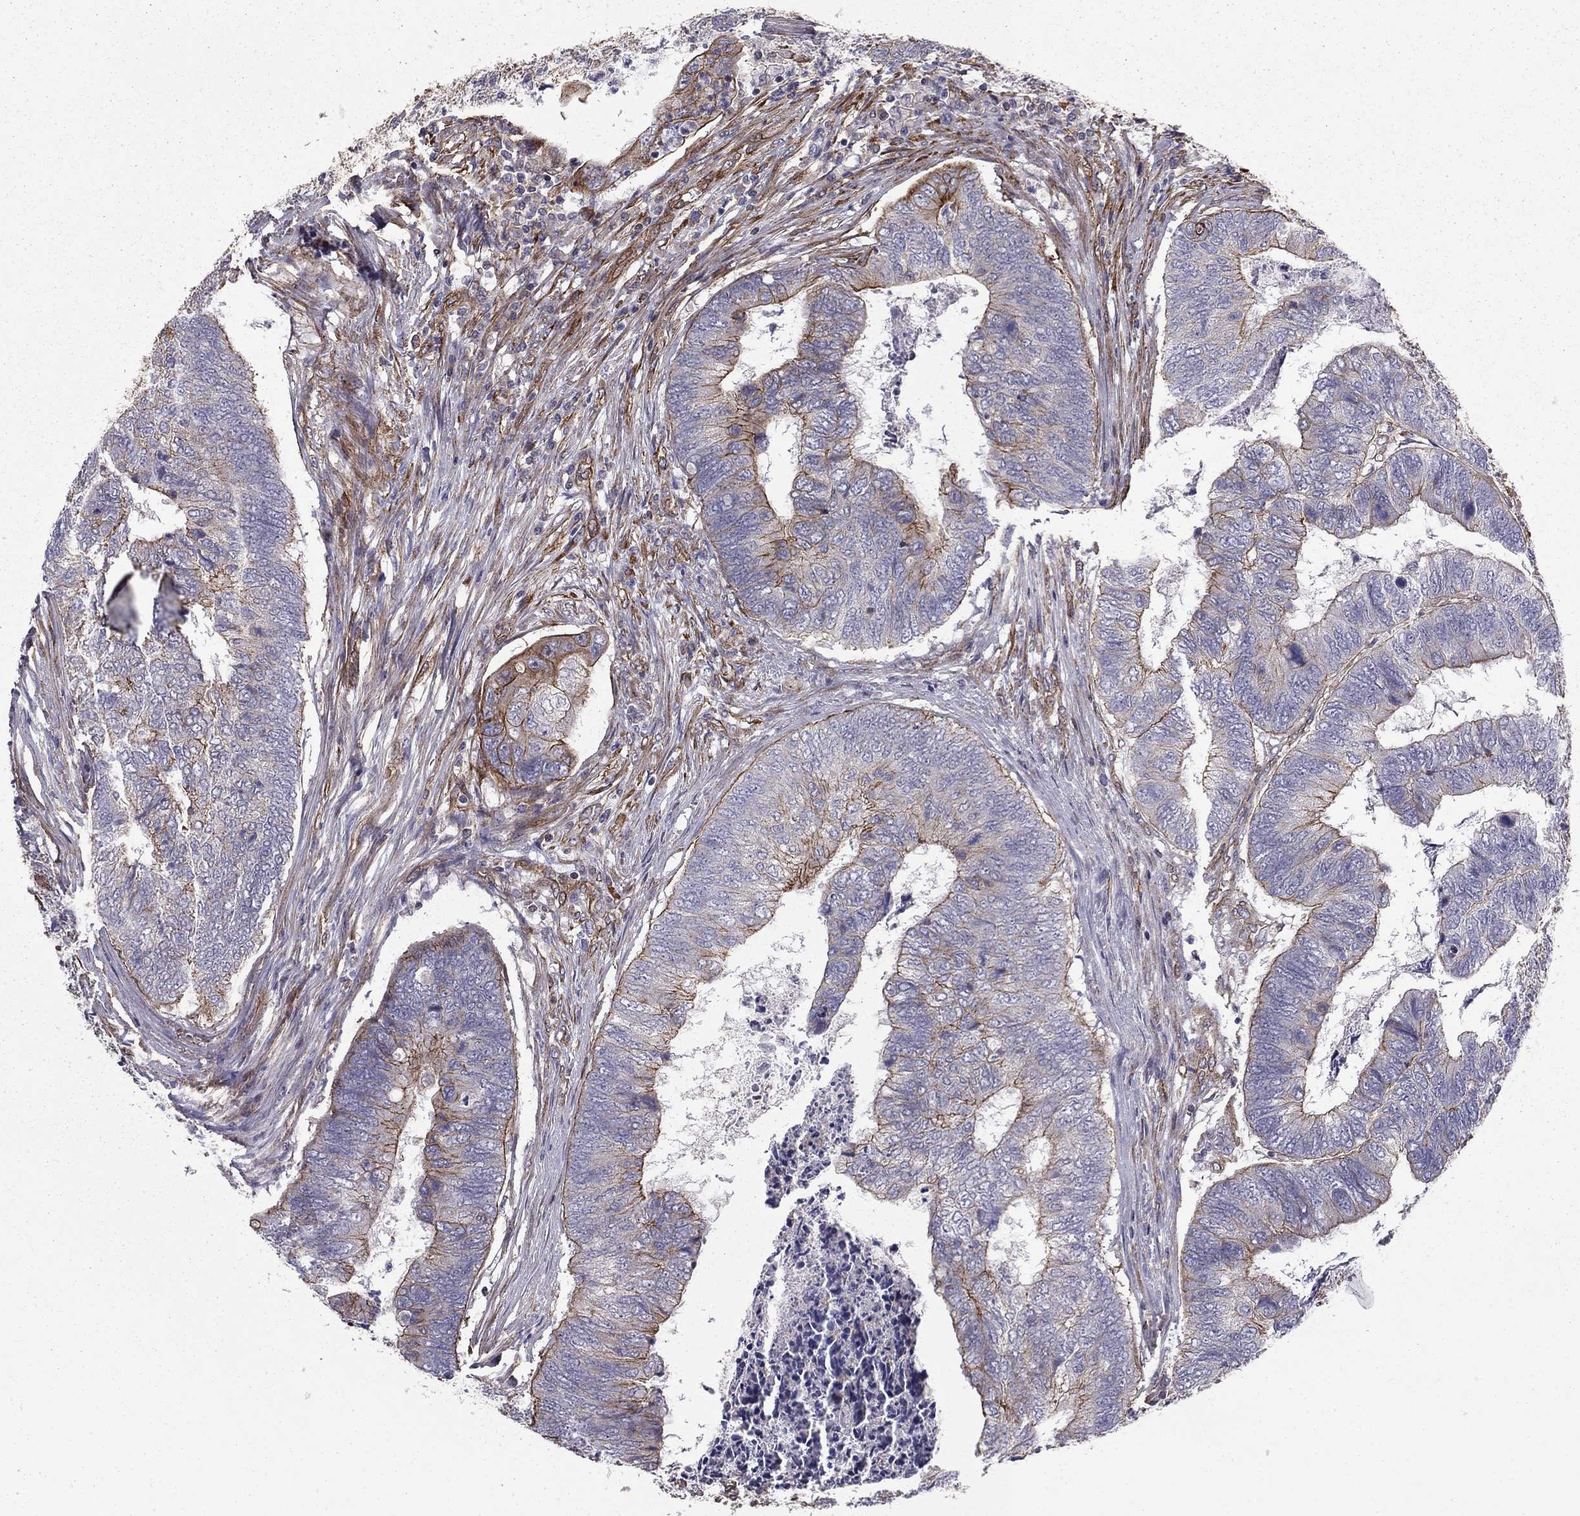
{"staining": {"intensity": "moderate", "quantity": "25%-75%", "location": "cytoplasmic/membranous"}, "tissue": "colorectal cancer", "cell_type": "Tumor cells", "image_type": "cancer", "snomed": [{"axis": "morphology", "description": "Adenocarcinoma, NOS"}, {"axis": "topography", "description": "Colon"}], "caption": "Colorectal adenocarcinoma tissue exhibits moderate cytoplasmic/membranous positivity in approximately 25%-75% of tumor cells", "gene": "SHMT1", "patient": {"sex": "female", "age": 67}}